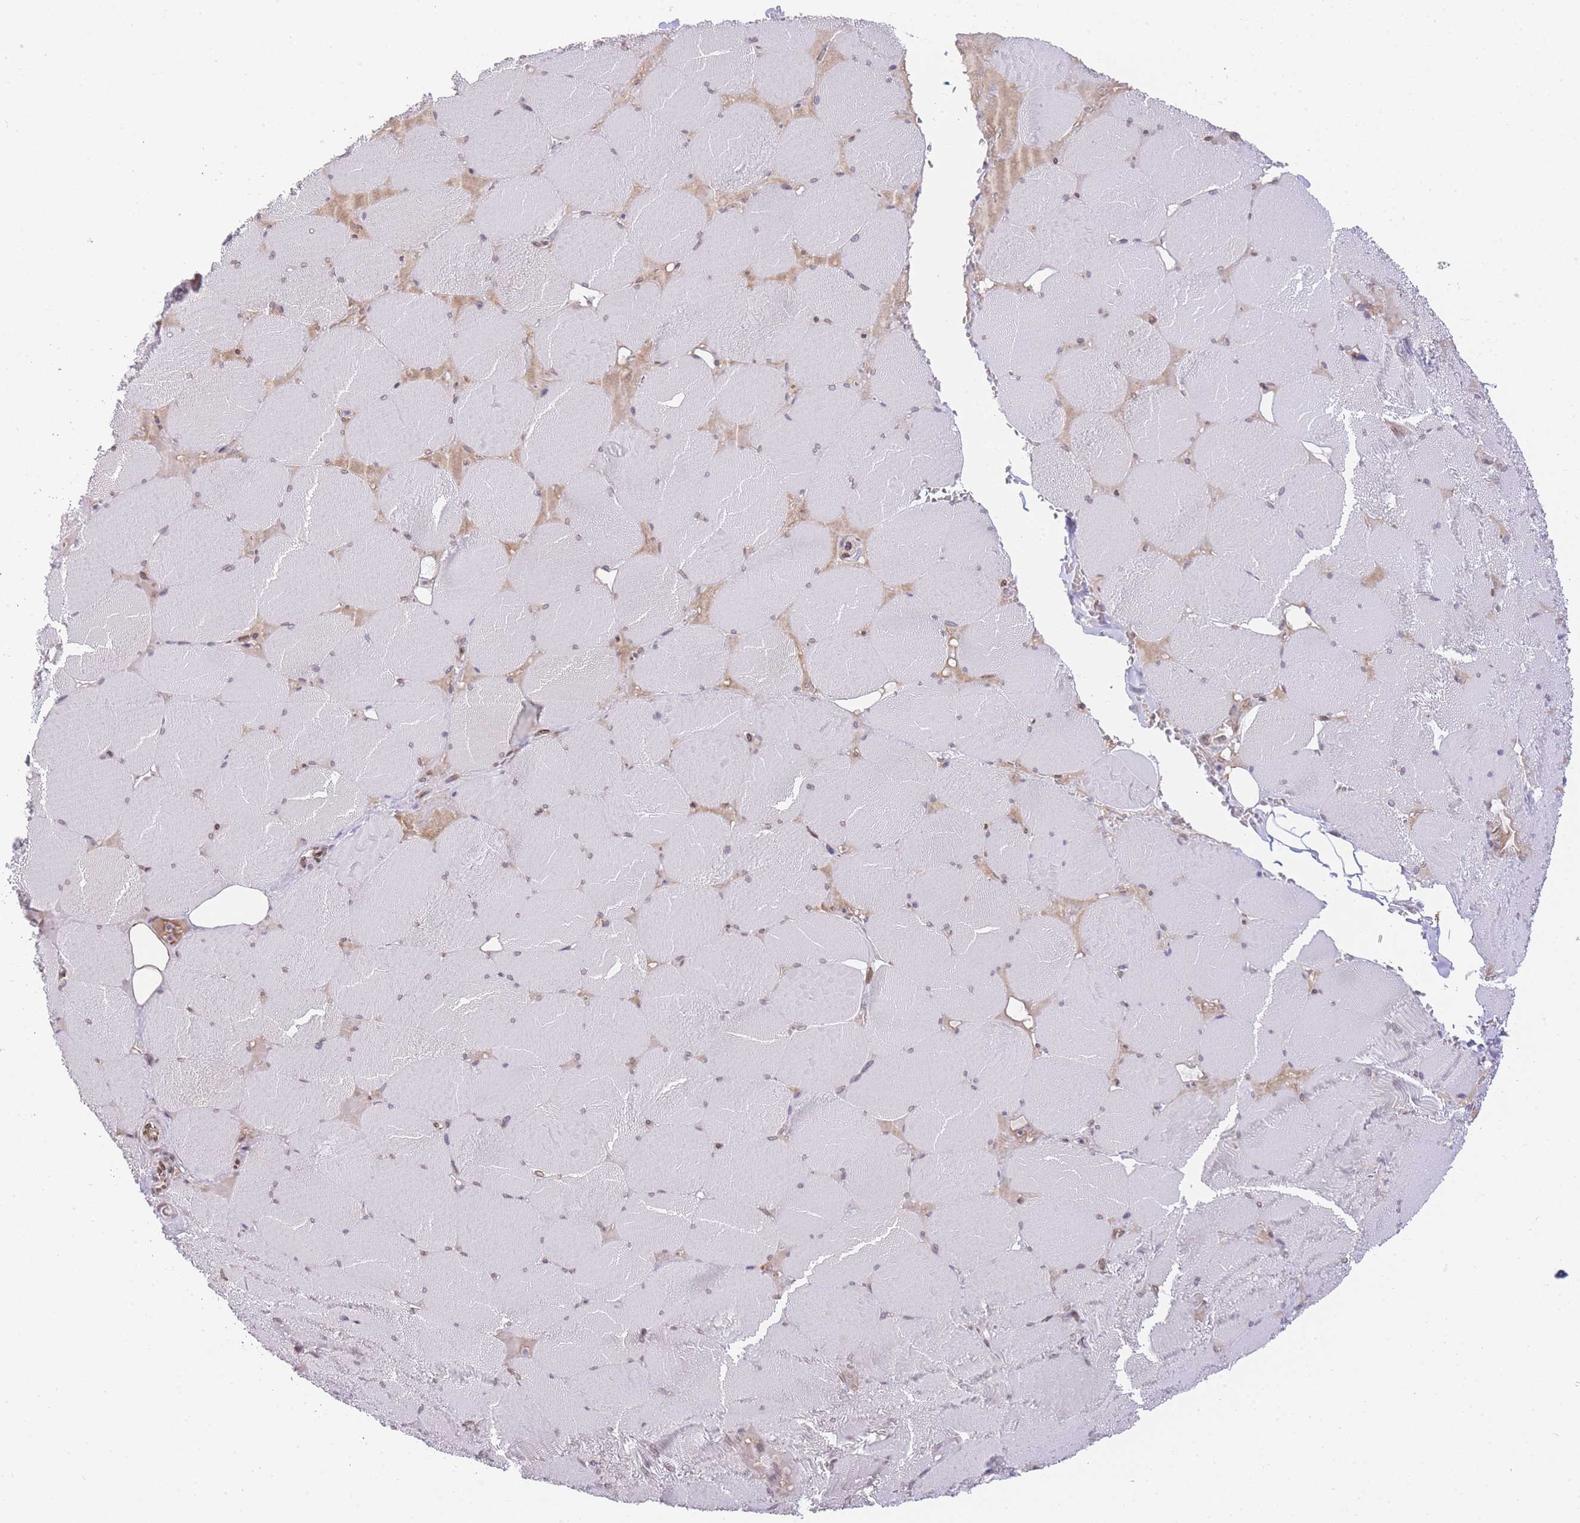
{"staining": {"intensity": "moderate", "quantity": "<25%", "location": "nuclear"}, "tissue": "skeletal muscle", "cell_type": "Myocytes", "image_type": "normal", "snomed": [{"axis": "morphology", "description": "Normal tissue, NOS"}, {"axis": "topography", "description": "Skeletal muscle"}, {"axis": "topography", "description": "Head-Neck"}], "caption": "Moderate nuclear expression for a protein is appreciated in about <25% of myocytes of normal skeletal muscle using immunohistochemistry (IHC).", "gene": "OR10AD1", "patient": {"sex": "male", "age": 66}}